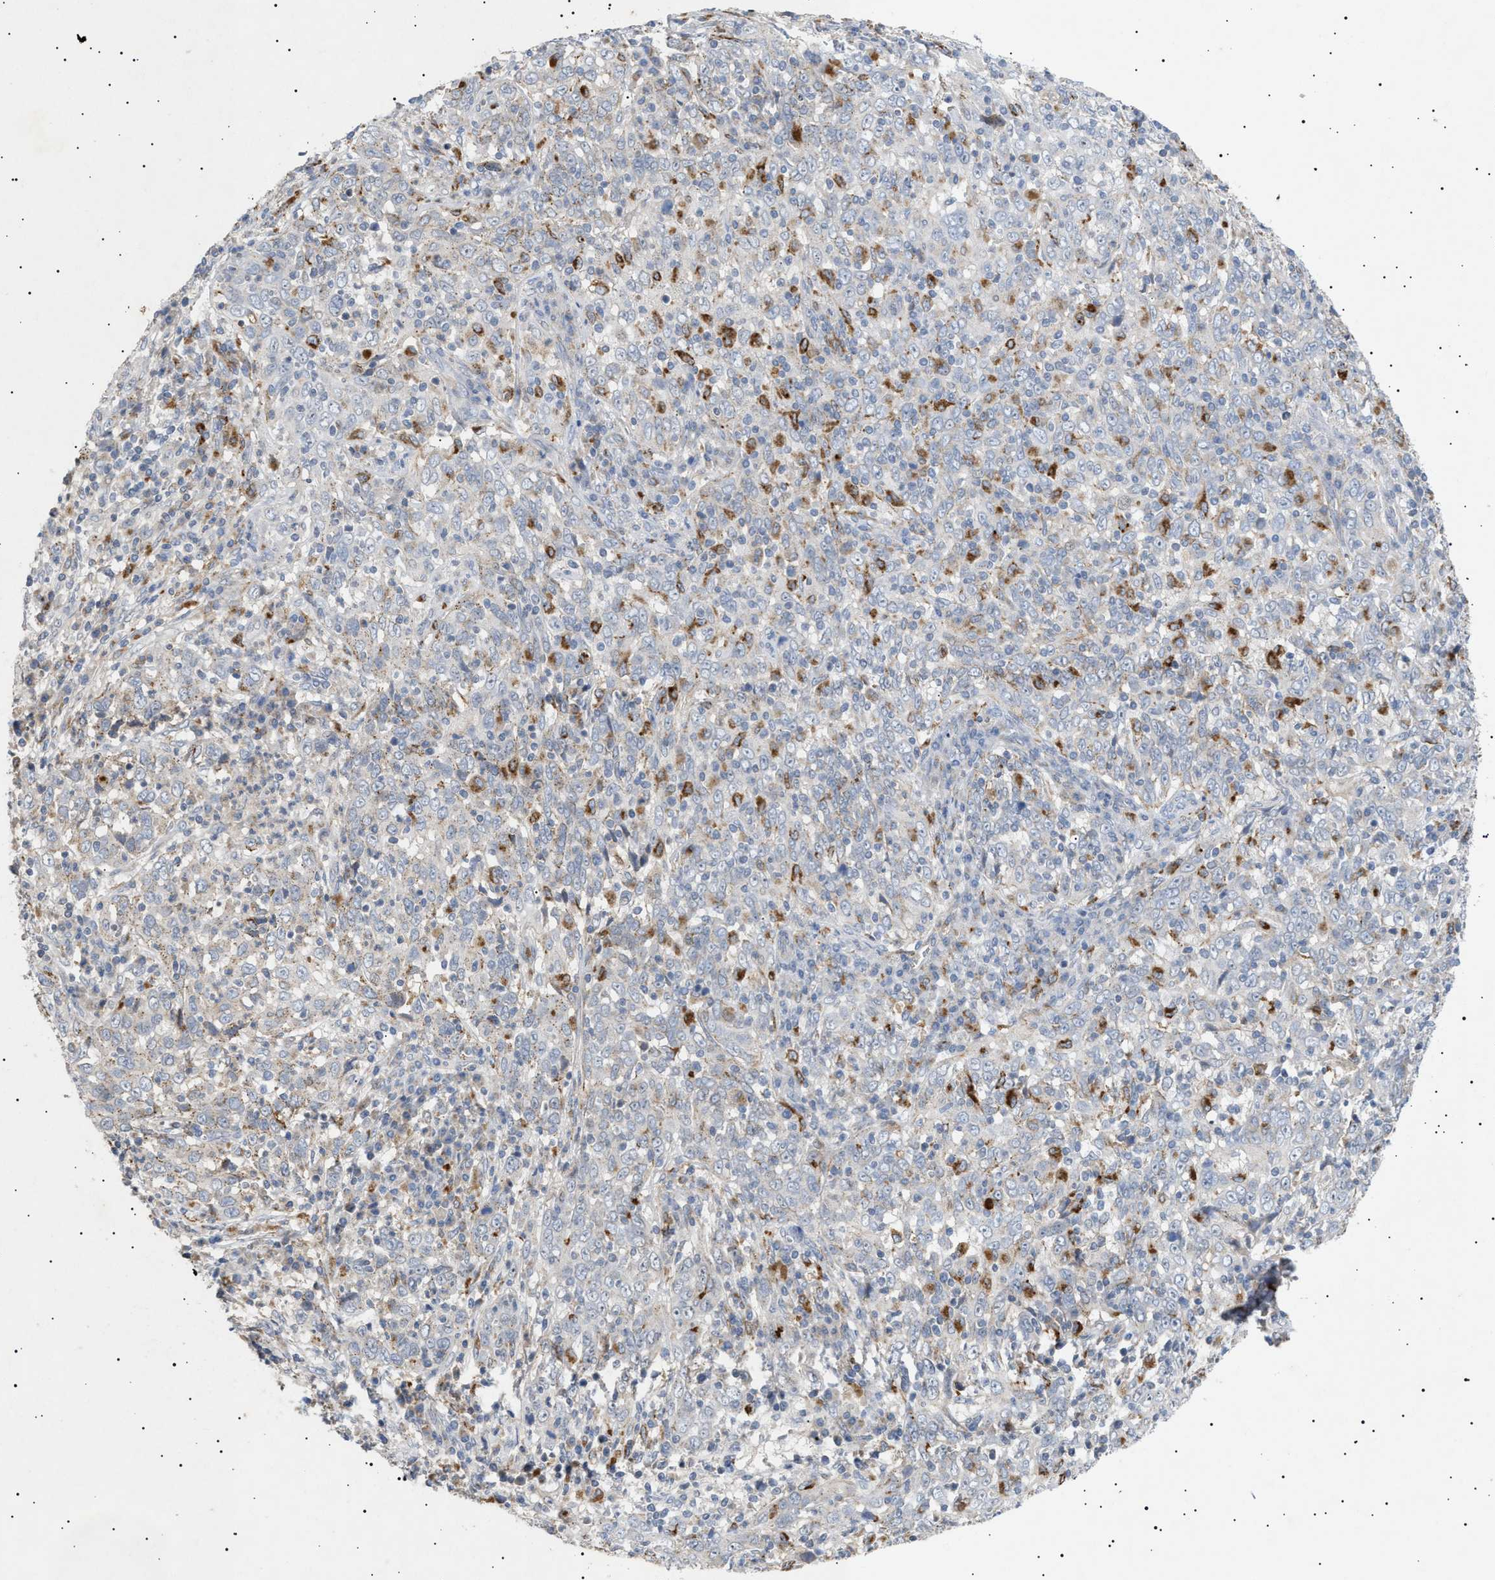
{"staining": {"intensity": "weak", "quantity": "<25%", "location": "cytoplasmic/membranous"}, "tissue": "cervical cancer", "cell_type": "Tumor cells", "image_type": "cancer", "snomed": [{"axis": "morphology", "description": "Squamous cell carcinoma, NOS"}, {"axis": "topography", "description": "Cervix"}], "caption": "This is an immunohistochemistry (IHC) histopathology image of human cervical squamous cell carcinoma. There is no staining in tumor cells.", "gene": "SIRT5", "patient": {"sex": "female", "age": 46}}